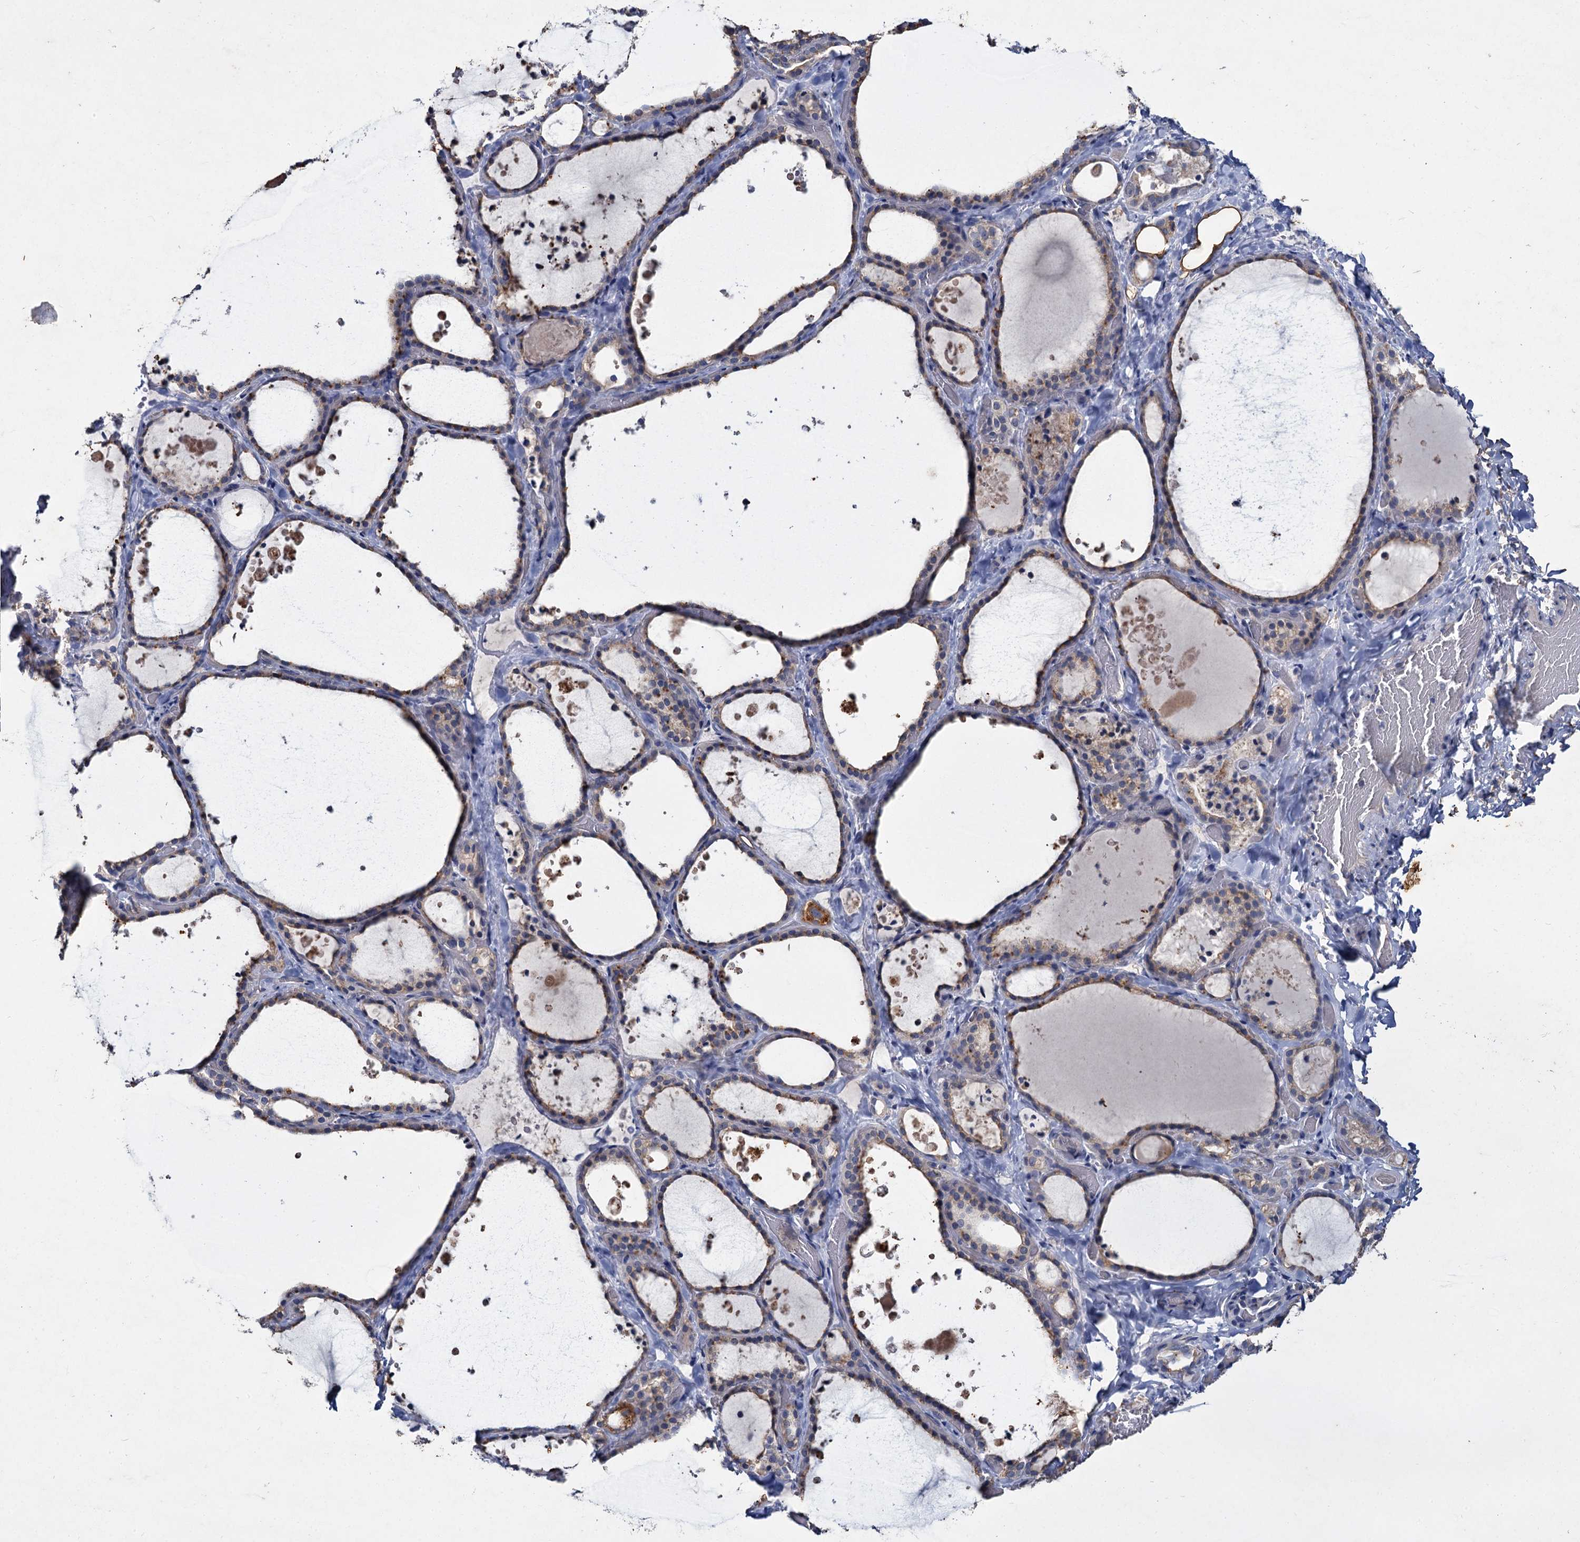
{"staining": {"intensity": "weak", "quantity": ">75%", "location": "cytoplasmic/membranous"}, "tissue": "thyroid gland", "cell_type": "Glandular cells", "image_type": "normal", "snomed": [{"axis": "morphology", "description": "Normal tissue, NOS"}, {"axis": "topography", "description": "Thyroid gland"}], "caption": "Human thyroid gland stained with a brown dye reveals weak cytoplasmic/membranous positive staining in approximately >75% of glandular cells.", "gene": "ATP9A", "patient": {"sex": "female", "age": 44}}